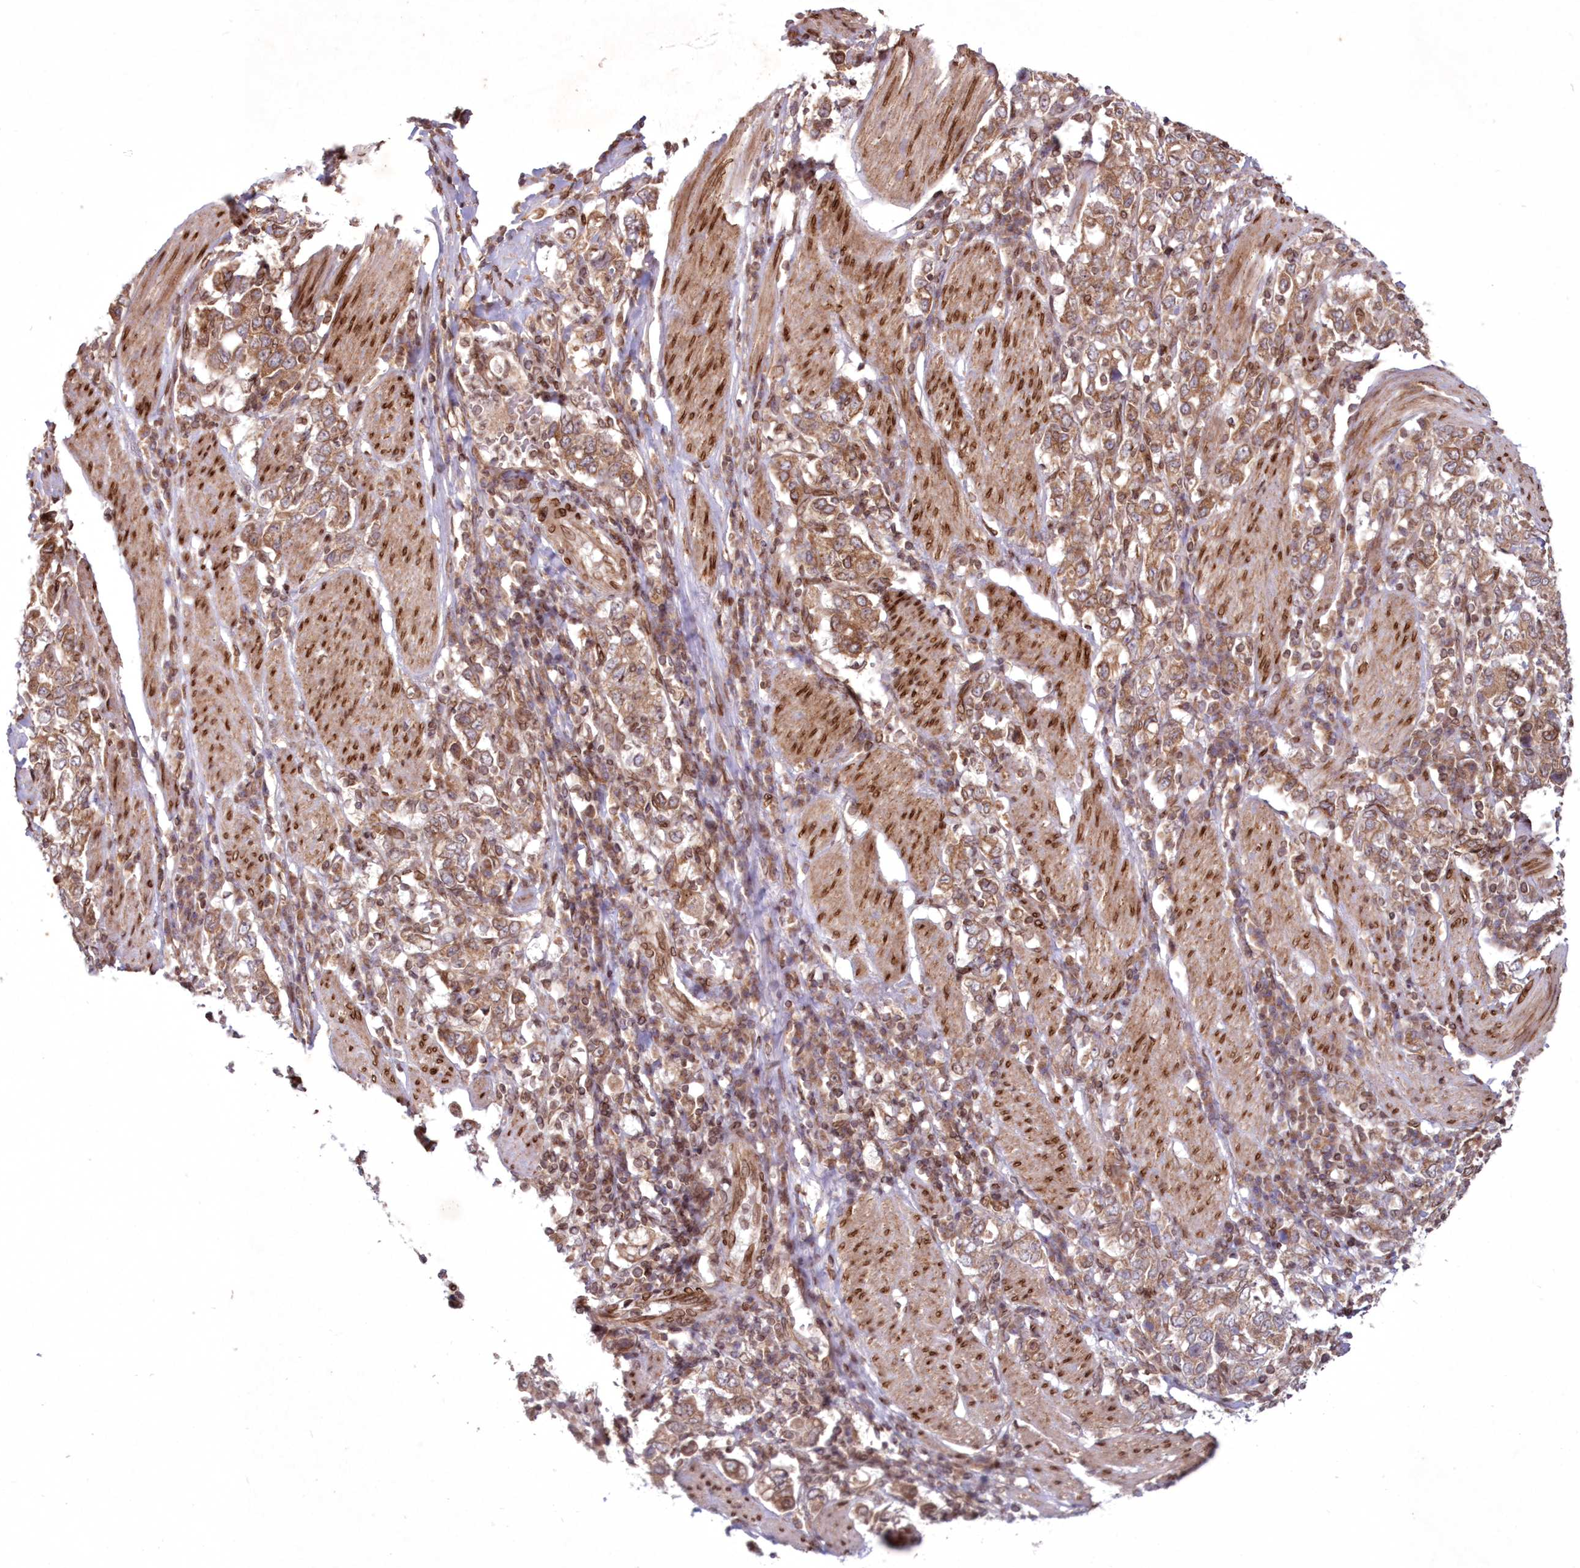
{"staining": {"intensity": "moderate", "quantity": ">75%", "location": "cytoplasmic/membranous"}, "tissue": "stomach cancer", "cell_type": "Tumor cells", "image_type": "cancer", "snomed": [{"axis": "morphology", "description": "Adenocarcinoma, NOS"}, {"axis": "topography", "description": "Stomach, upper"}], "caption": "The immunohistochemical stain highlights moderate cytoplasmic/membranous expression in tumor cells of stomach cancer (adenocarcinoma) tissue. (DAB (3,3'-diaminobenzidine) = brown stain, brightfield microscopy at high magnification).", "gene": "DNAJC27", "patient": {"sex": "male", "age": 62}}